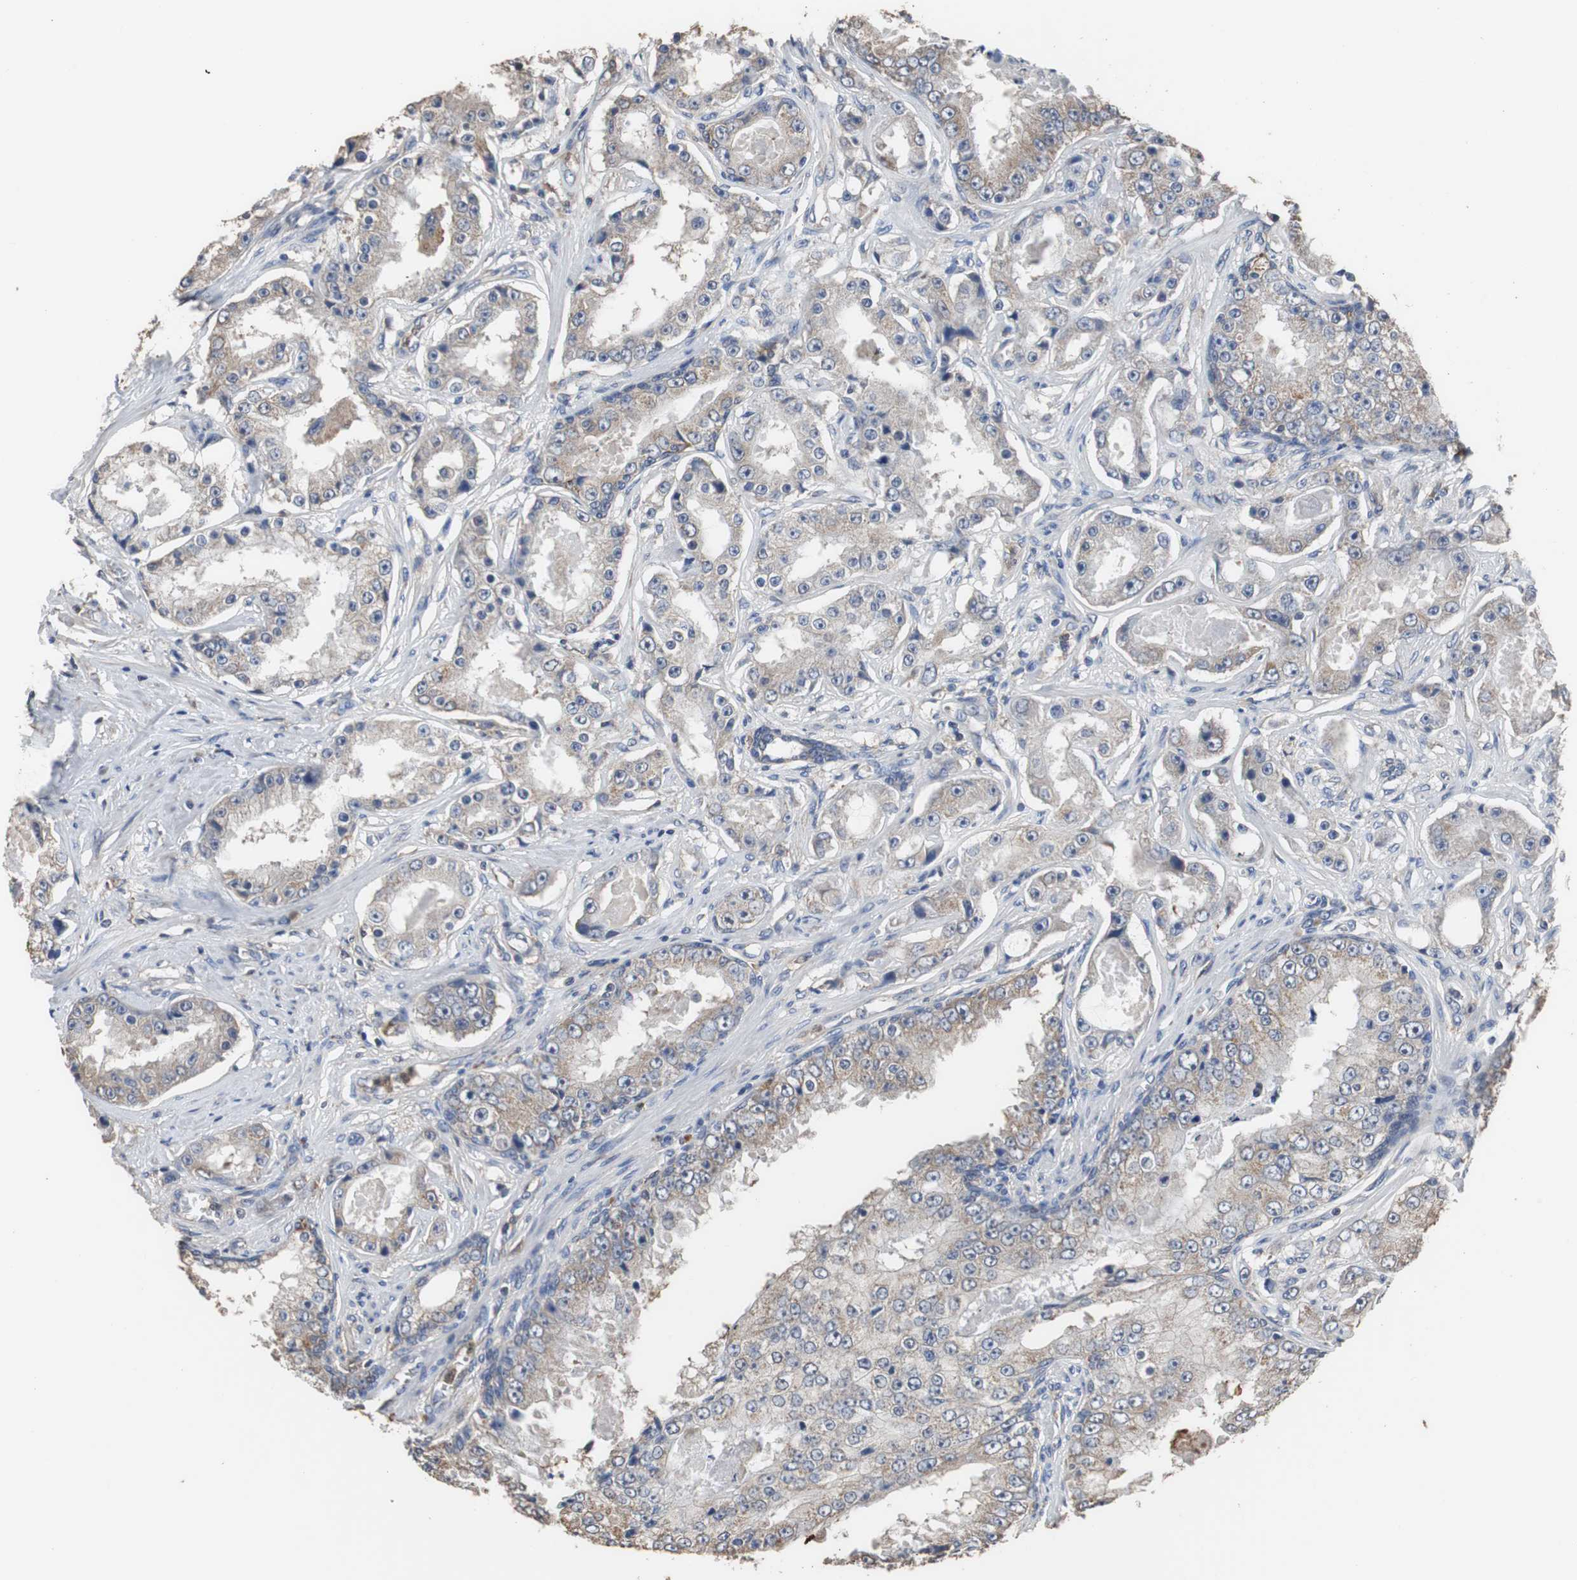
{"staining": {"intensity": "weak", "quantity": ">75%", "location": "cytoplasmic/membranous"}, "tissue": "prostate cancer", "cell_type": "Tumor cells", "image_type": "cancer", "snomed": [{"axis": "morphology", "description": "Adenocarcinoma, High grade"}, {"axis": "topography", "description": "Prostate"}], "caption": "An IHC image of neoplastic tissue is shown. Protein staining in brown labels weak cytoplasmic/membranous positivity in high-grade adenocarcinoma (prostate) within tumor cells. Using DAB (3,3'-diaminobenzidine) (brown) and hematoxylin (blue) stains, captured at high magnification using brightfield microscopy.", "gene": "SCIMP", "patient": {"sex": "male", "age": 73}}